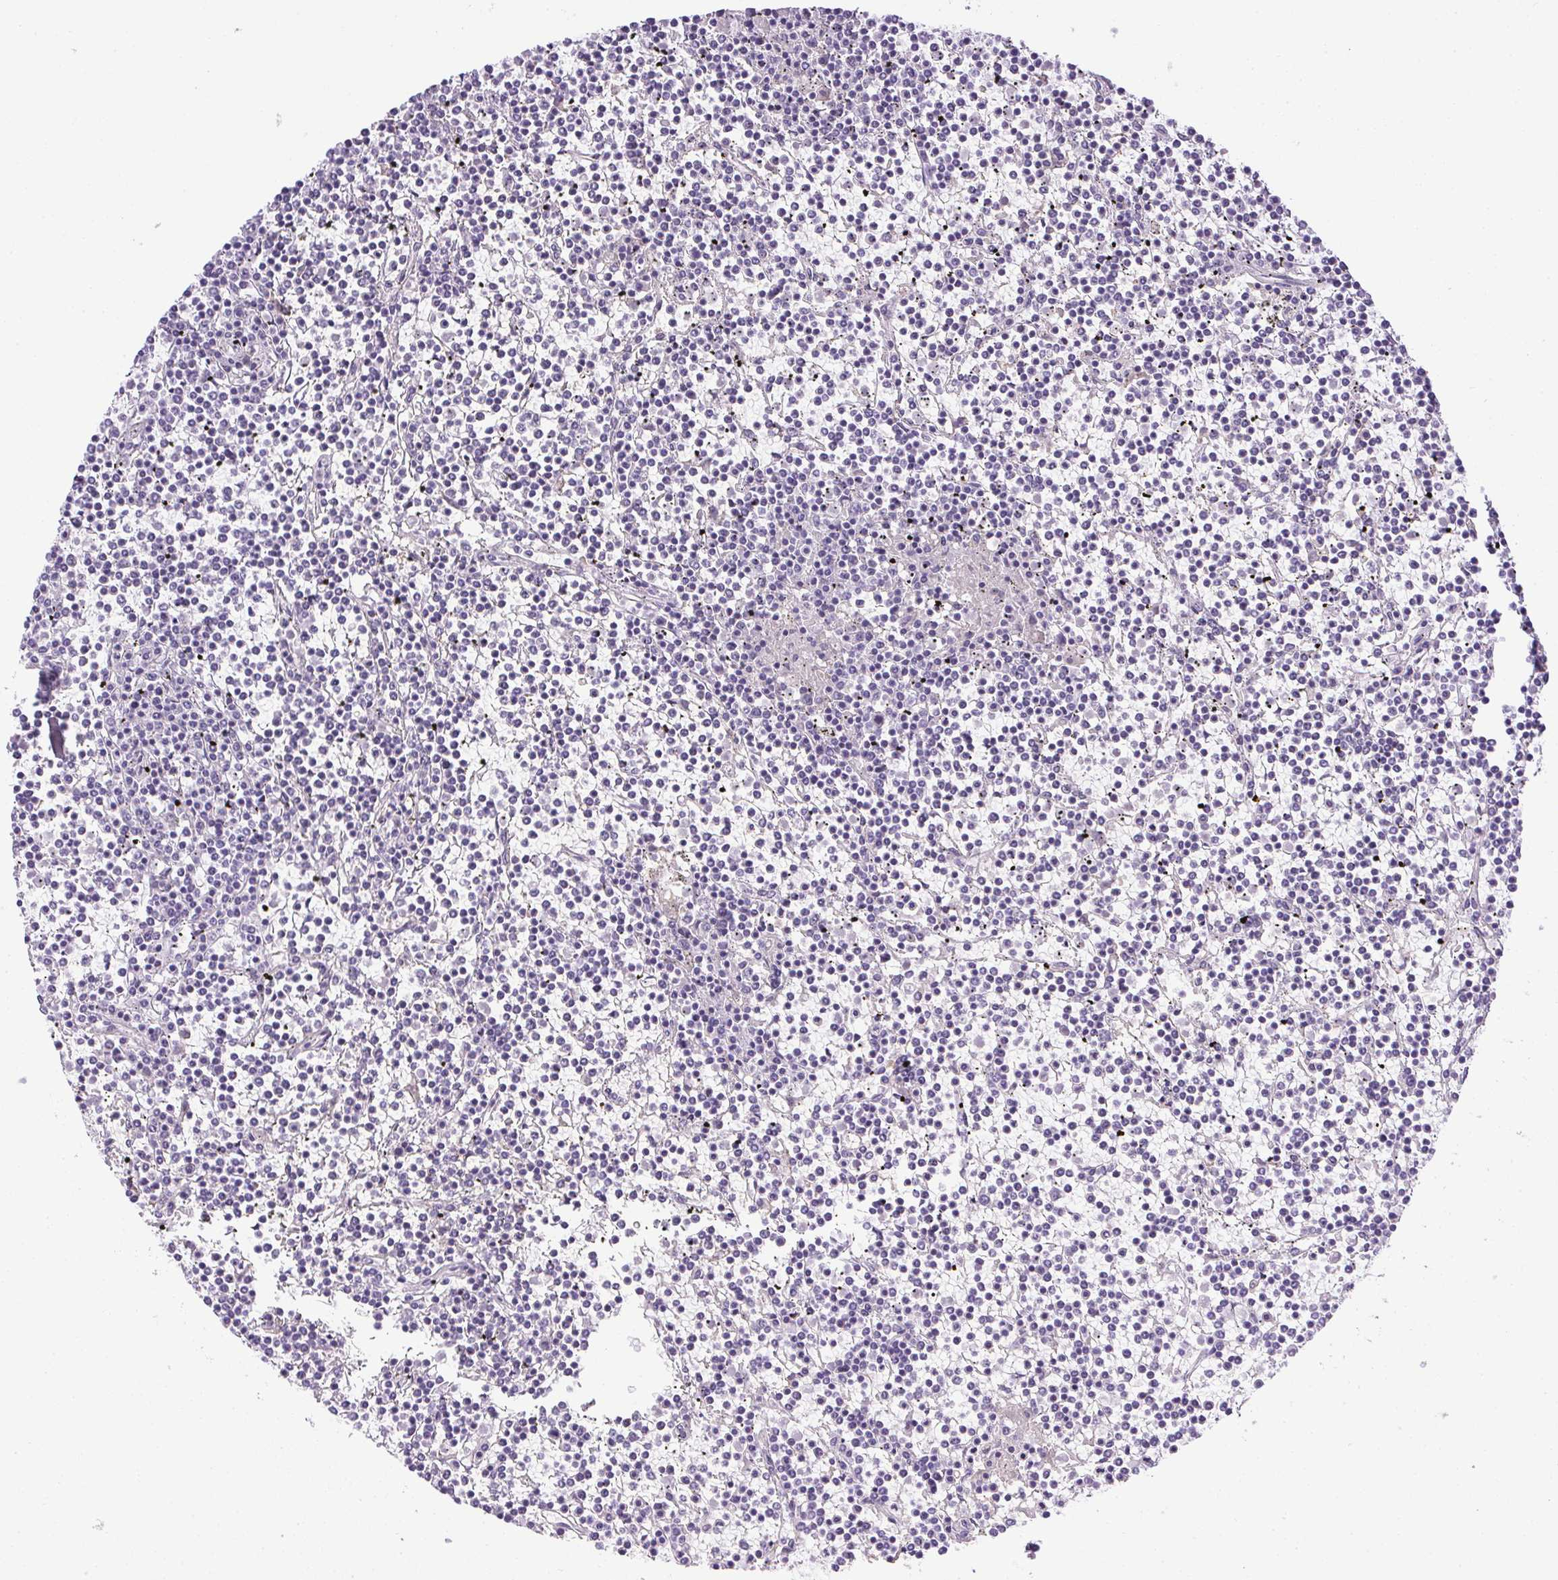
{"staining": {"intensity": "negative", "quantity": "none", "location": "none"}, "tissue": "lymphoma", "cell_type": "Tumor cells", "image_type": "cancer", "snomed": [{"axis": "morphology", "description": "Malignant lymphoma, non-Hodgkin's type, Low grade"}, {"axis": "topography", "description": "Spleen"}], "caption": "Immunohistochemistry (IHC) of lymphoma exhibits no expression in tumor cells.", "gene": "PRL", "patient": {"sex": "female", "age": 19}}